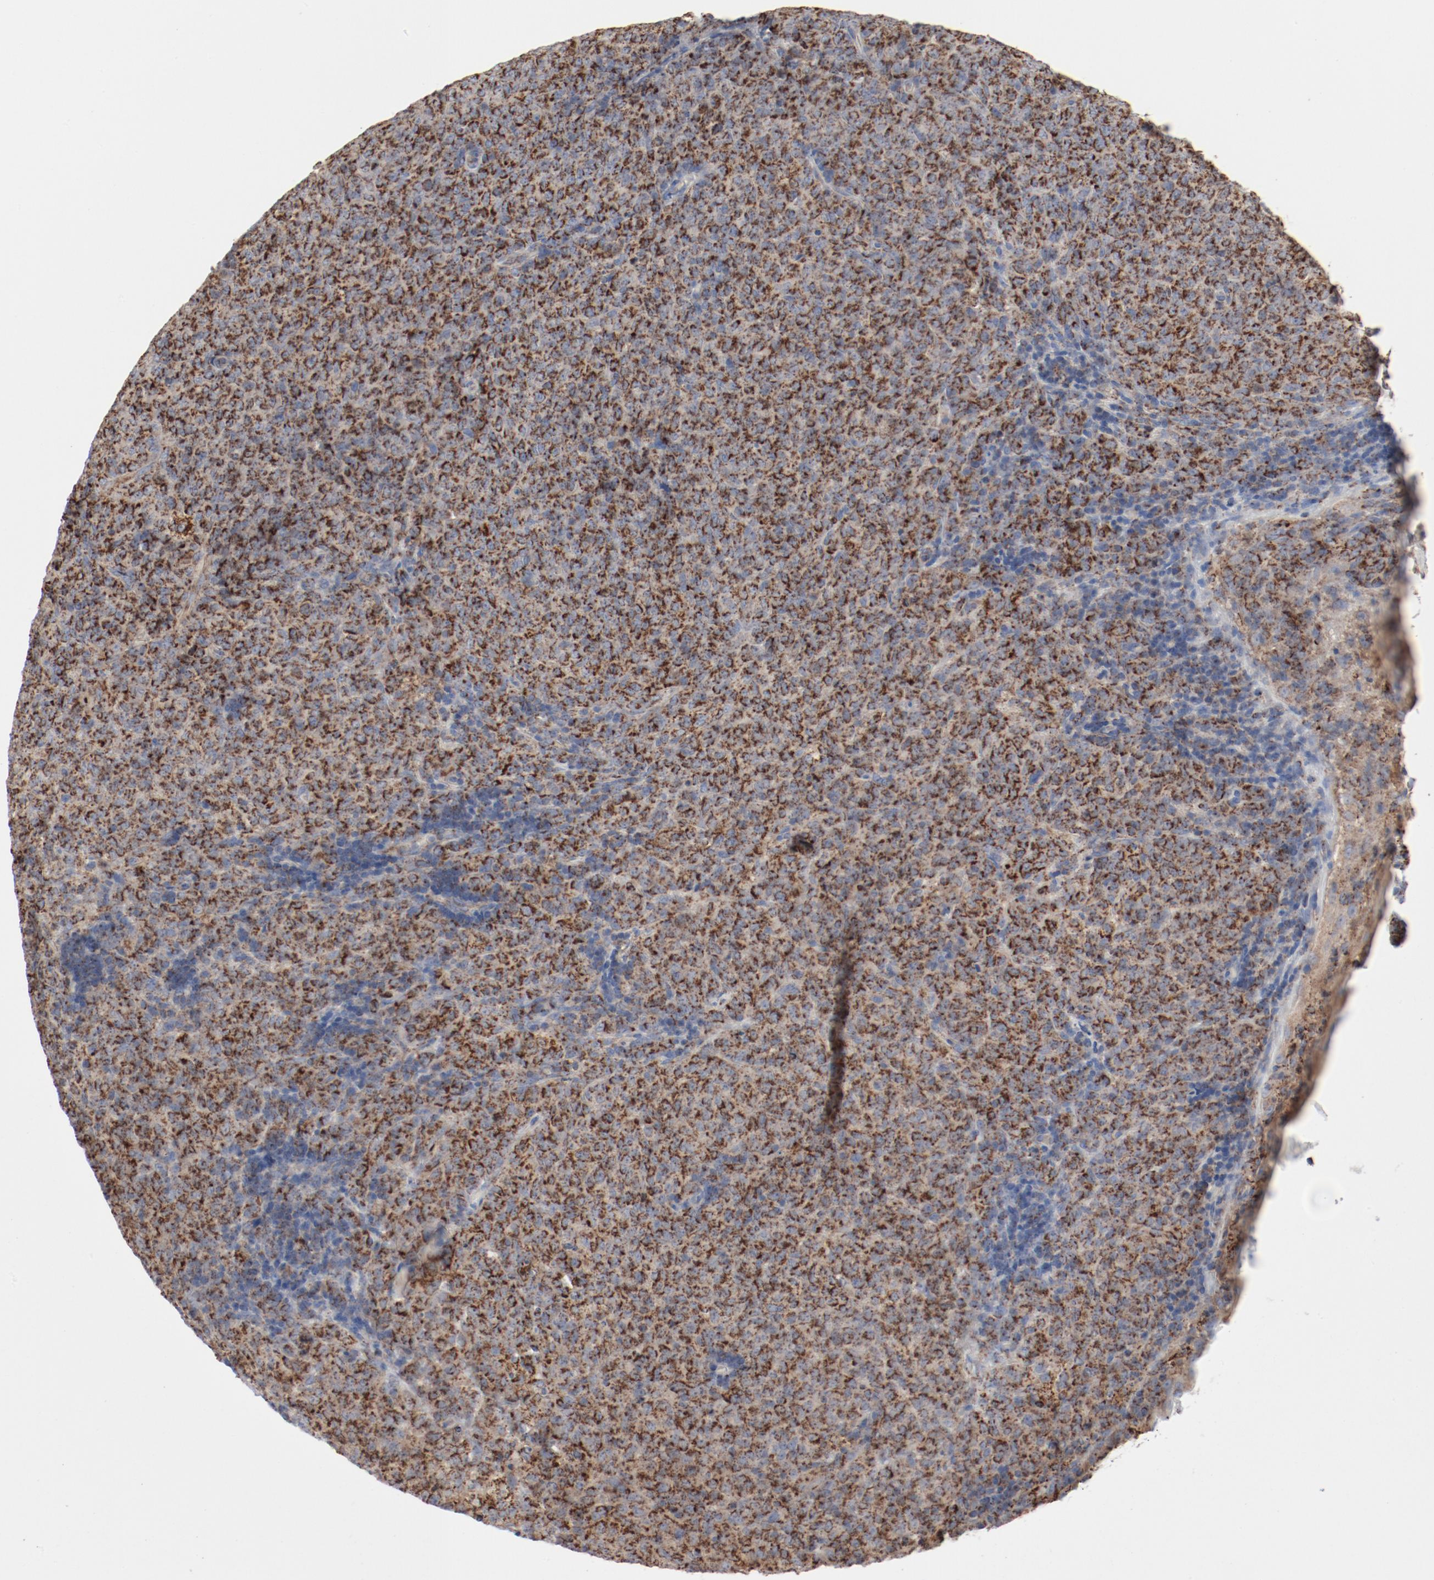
{"staining": {"intensity": "moderate", "quantity": ">75%", "location": "cytoplasmic/membranous"}, "tissue": "lymphoma", "cell_type": "Tumor cells", "image_type": "cancer", "snomed": [{"axis": "morphology", "description": "Malignant lymphoma, non-Hodgkin's type, High grade"}, {"axis": "topography", "description": "Tonsil"}], "caption": "Lymphoma tissue exhibits moderate cytoplasmic/membranous staining in about >75% of tumor cells, visualized by immunohistochemistry.", "gene": "SETD3", "patient": {"sex": "female", "age": 36}}